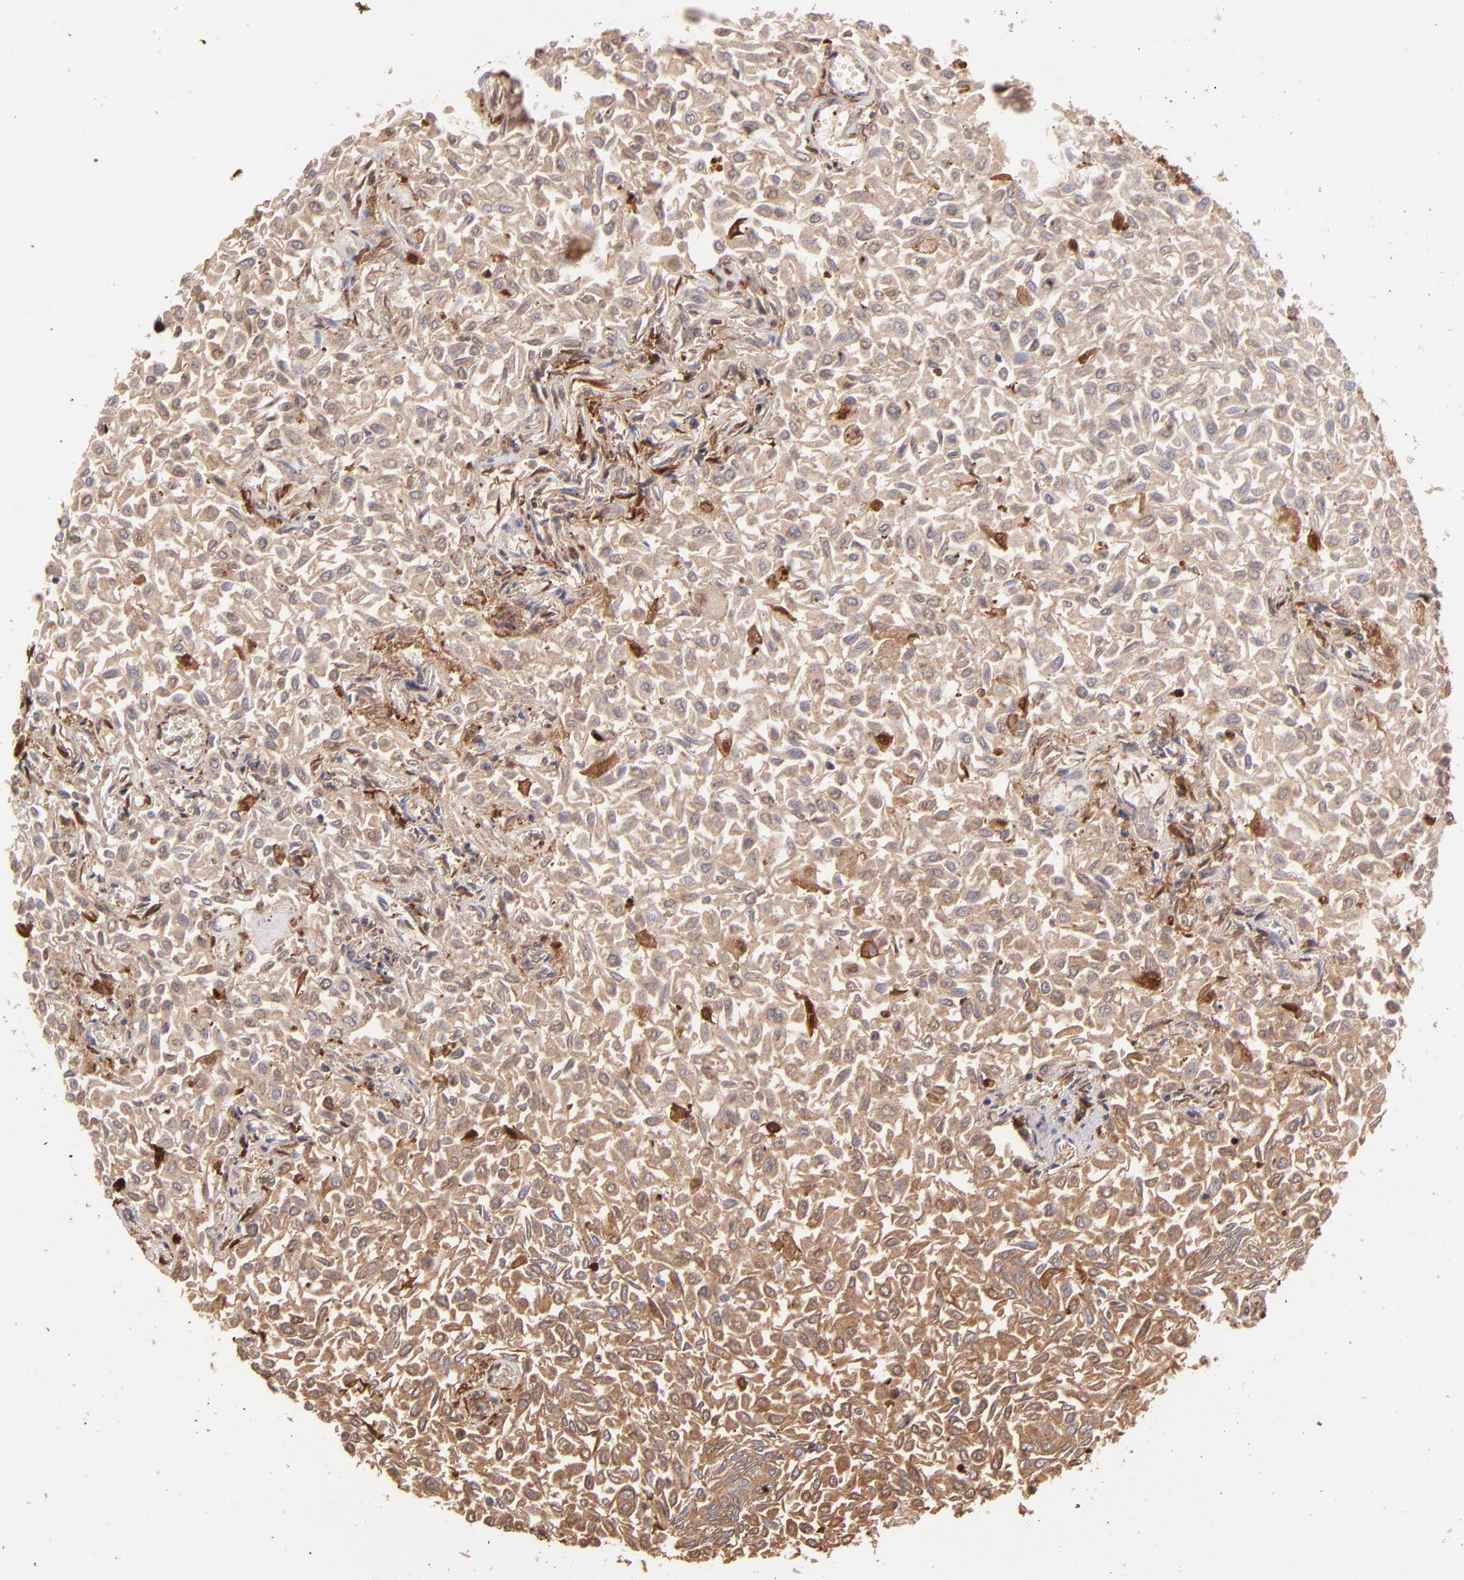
{"staining": {"intensity": "weak", "quantity": ">75%", "location": "cytoplasmic/membranous"}, "tissue": "urothelial cancer", "cell_type": "Tumor cells", "image_type": "cancer", "snomed": [{"axis": "morphology", "description": "Urothelial carcinoma, Low grade"}, {"axis": "topography", "description": "Urinary bladder"}], "caption": "Immunohistochemical staining of human low-grade urothelial carcinoma reveals low levels of weak cytoplasmic/membranous staining in approximately >75% of tumor cells. The staining was performed using DAB (3,3'-diaminobenzidine), with brown indicating positive protein expression. Nuclei are stained blue with hematoxylin.", "gene": "FGB", "patient": {"sex": "male", "age": 64}}